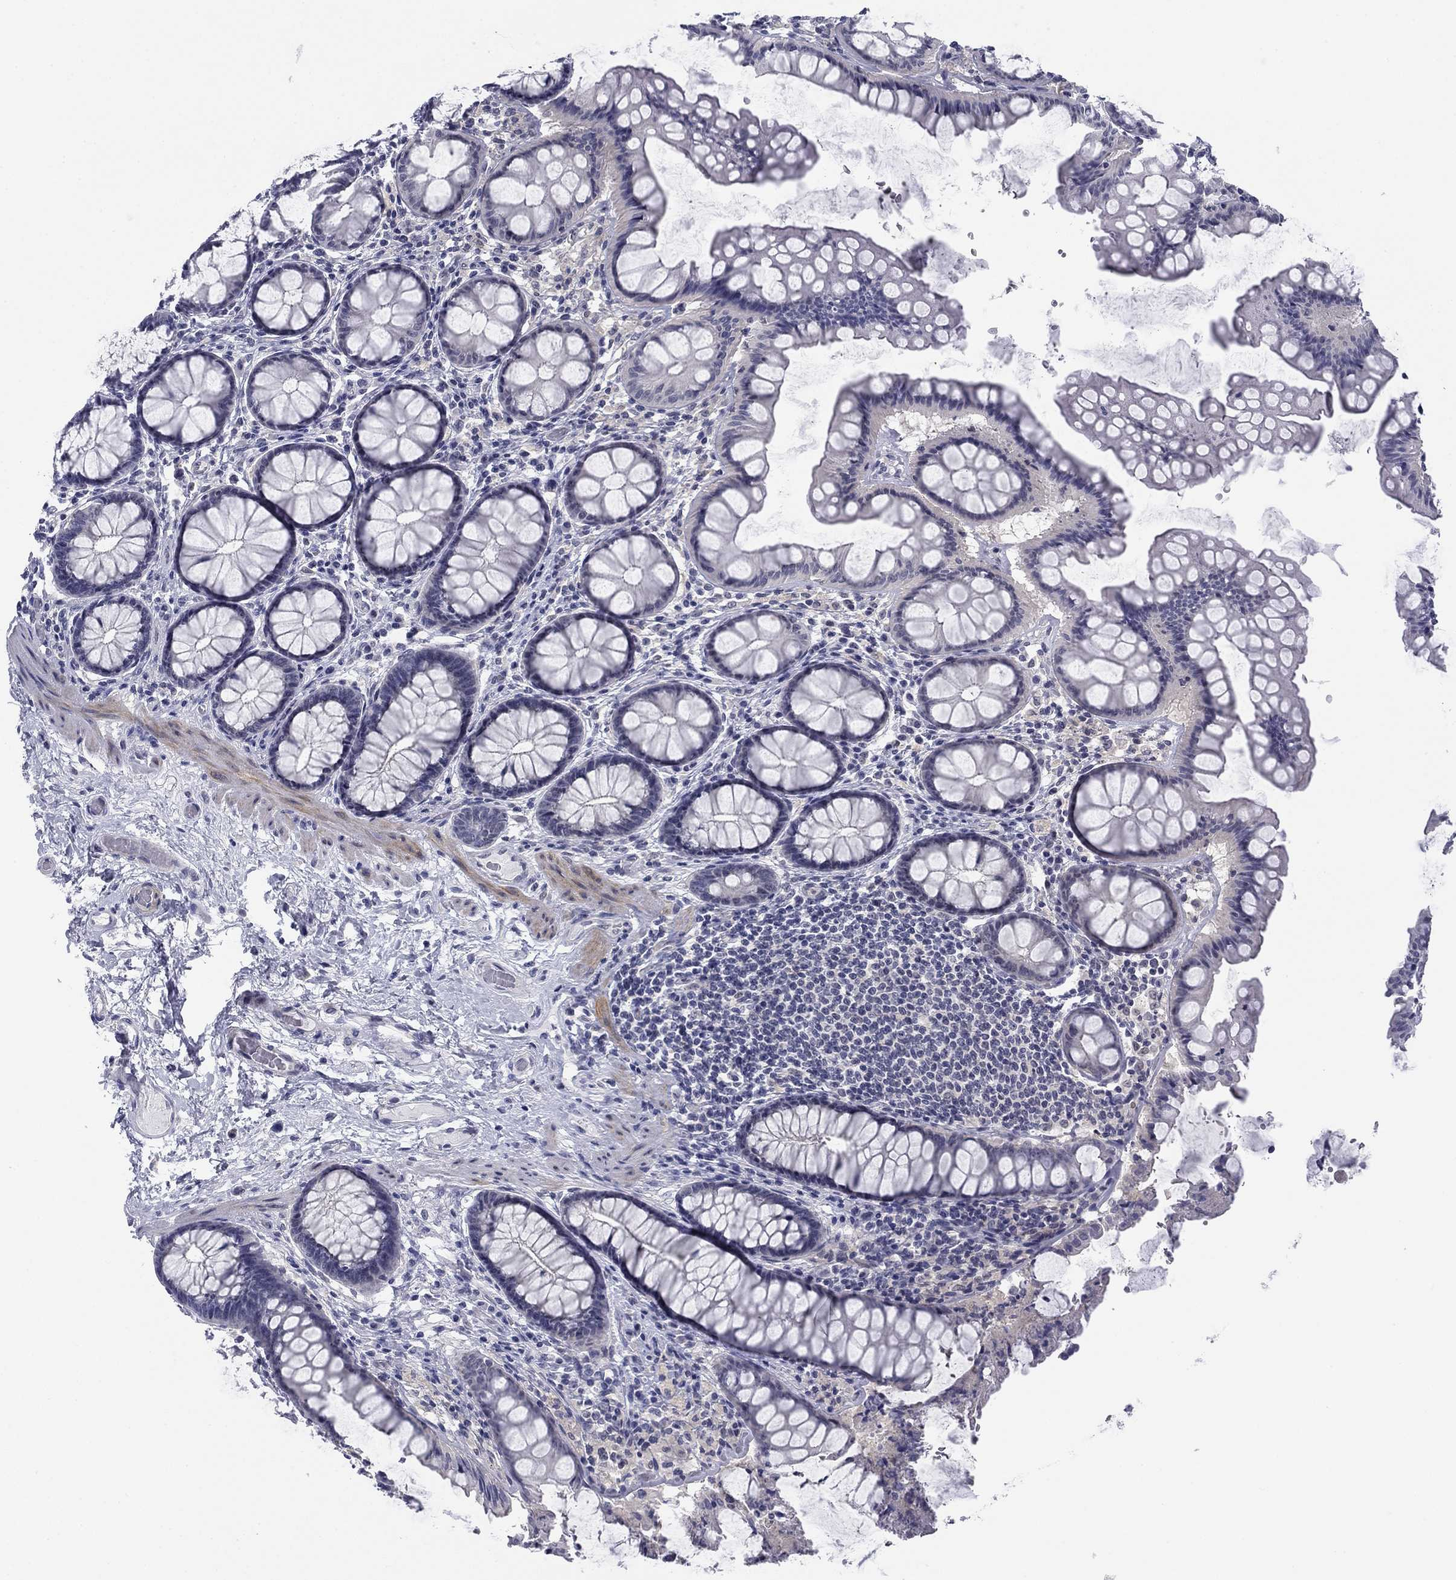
{"staining": {"intensity": "weak", "quantity": "25%-75%", "location": "cytoplasmic/membranous"}, "tissue": "colon", "cell_type": "Endothelial cells", "image_type": "normal", "snomed": [{"axis": "morphology", "description": "Normal tissue, NOS"}, {"axis": "topography", "description": "Colon"}], "caption": "A high-resolution photomicrograph shows IHC staining of normal colon, which exhibits weak cytoplasmic/membranous positivity in approximately 25%-75% of endothelial cells.", "gene": "TIGD4", "patient": {"sex": "female", "age": 65}}